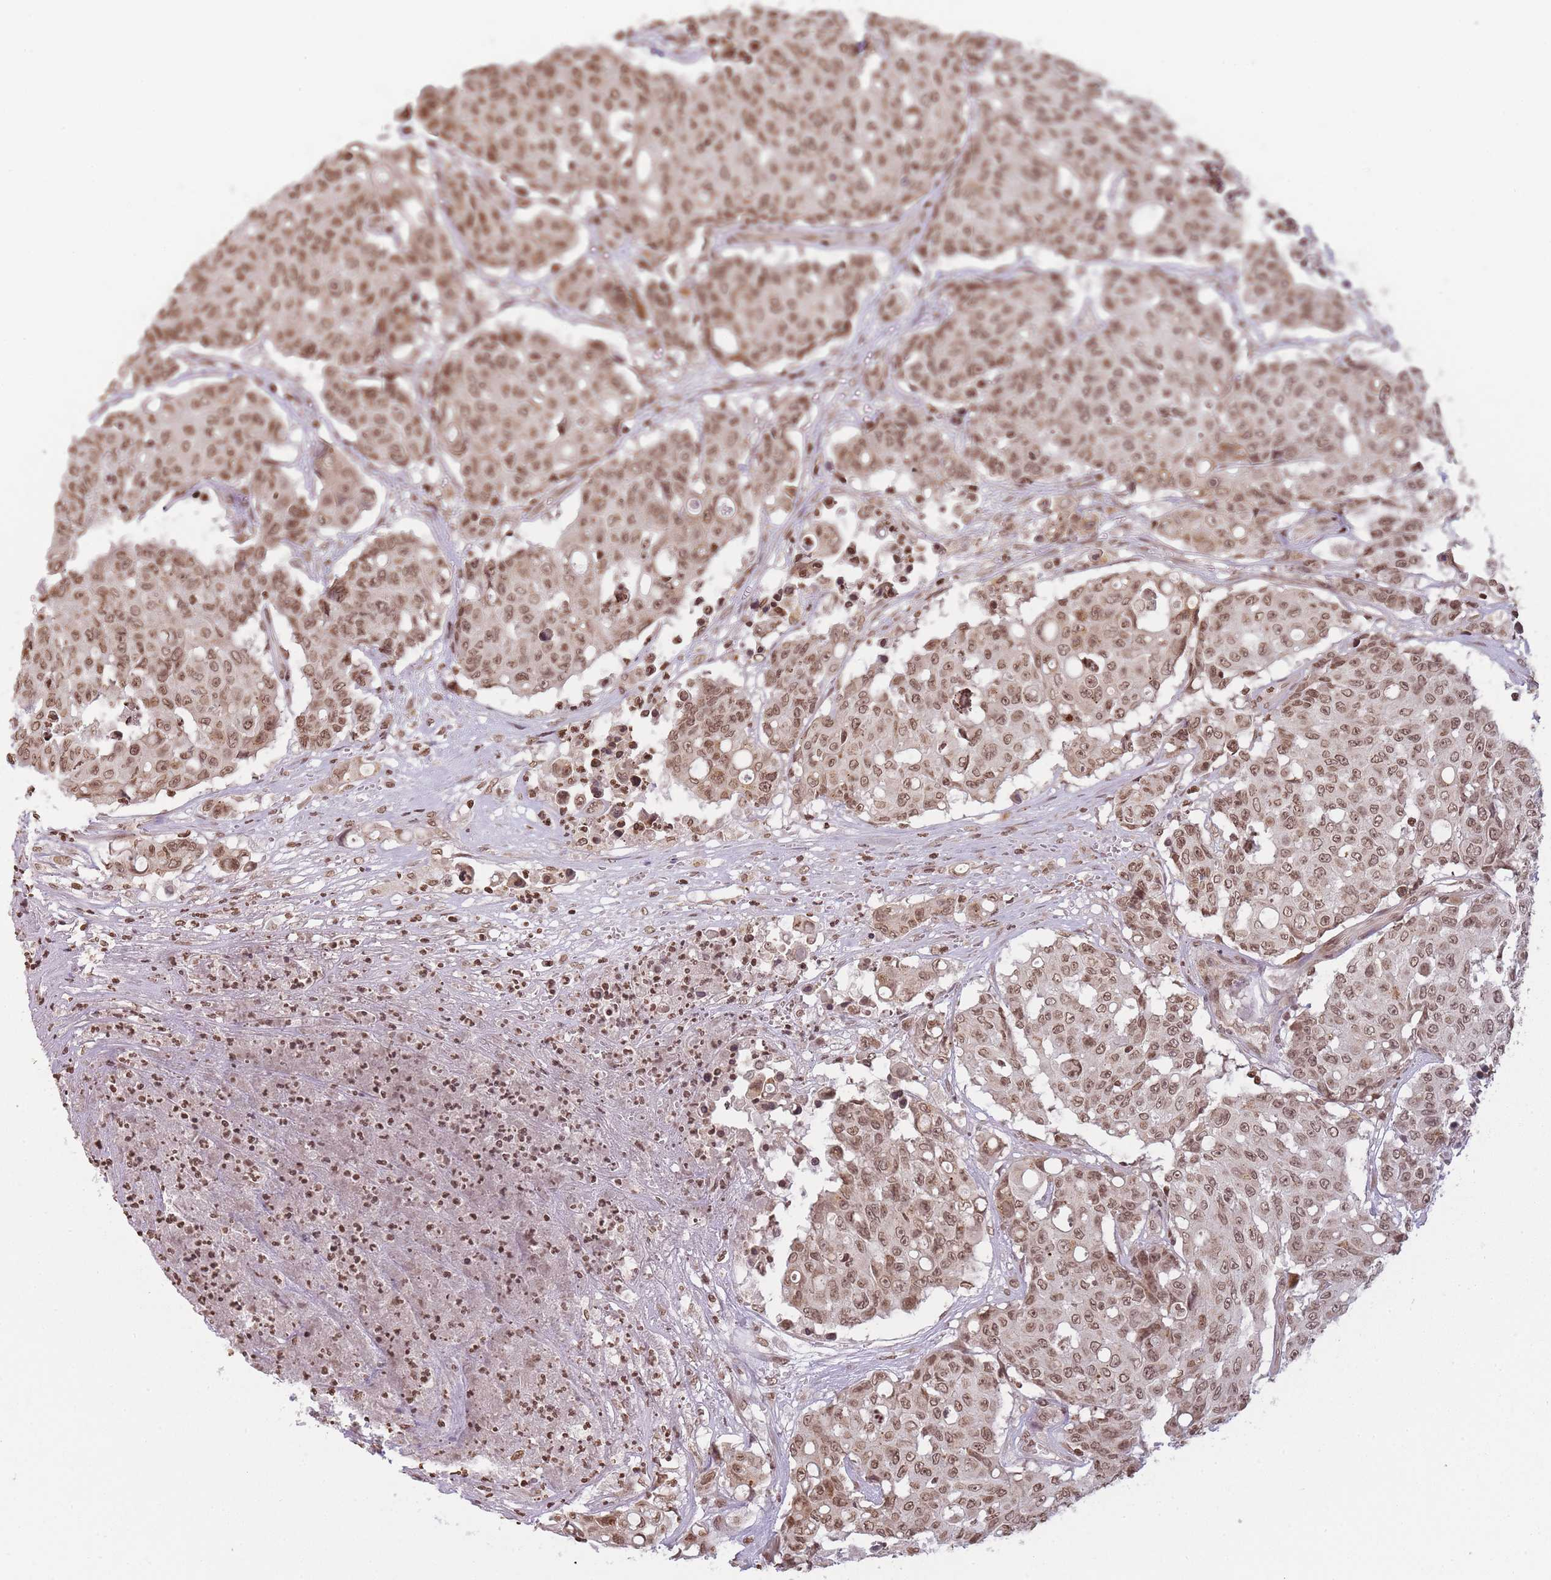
{"staining": {"intensity": "moderate", "quantity": ">75%", "location": "nuclear"}, "tissue": "colorectal cancer", "cell_type": "Tumor cells", "image_type": "cancer", "snomed": [{"axis": "morphology", "description": "Adenocarcinoma, NOS"}, {"axis": "topography", "description": "Colon"}], "caption": "Tumor cells show moderate nuclear positivity in approximately >75% of cells in colorectal cancer (adenocarcinoma).", "gene": "WWTR1", "patient": {"sex": "male", "age": 51}}